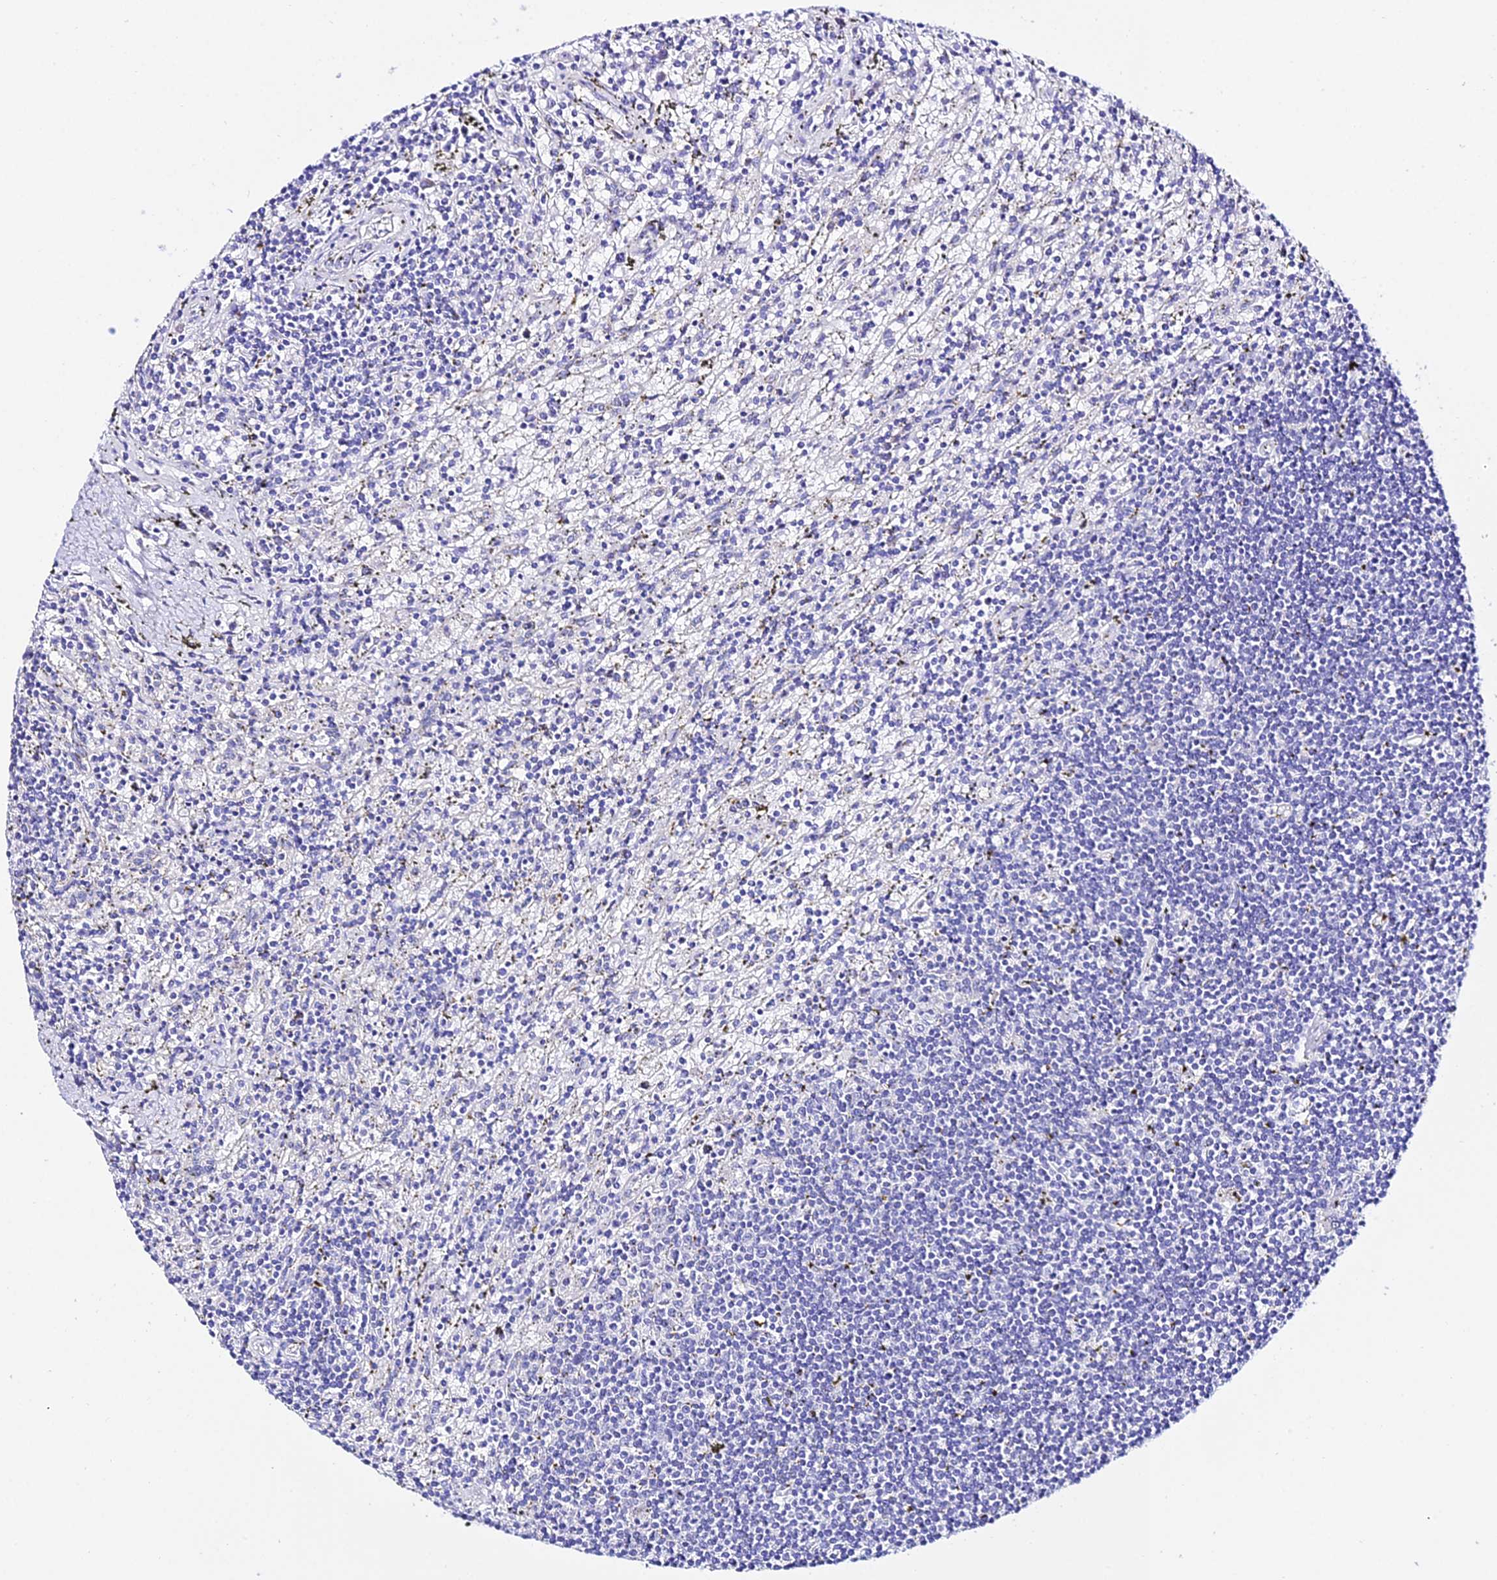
{"staining": {"intensity": "negative", "quantity": "none", "location": "none"}, "tissue": "lymphoma", "cell_type": "Tumor cells", "image_type": "cancer", "snomed": [{"axis": "morphology", "description": "Malignant lymphoma, non-Hodgkin's type, Low grade"}, {"axis": "topography", "description": "Spleen"}], "caption": "Immunohistochemistry micrograph of neoplastic tissue: human low-grade malignant lymphoma, non-Hodgkin's type stained with DAB shows no significant protein staining in tumor cells.", "gene": "TMEM117", "patient": {"sex": "male", "age": 76}}